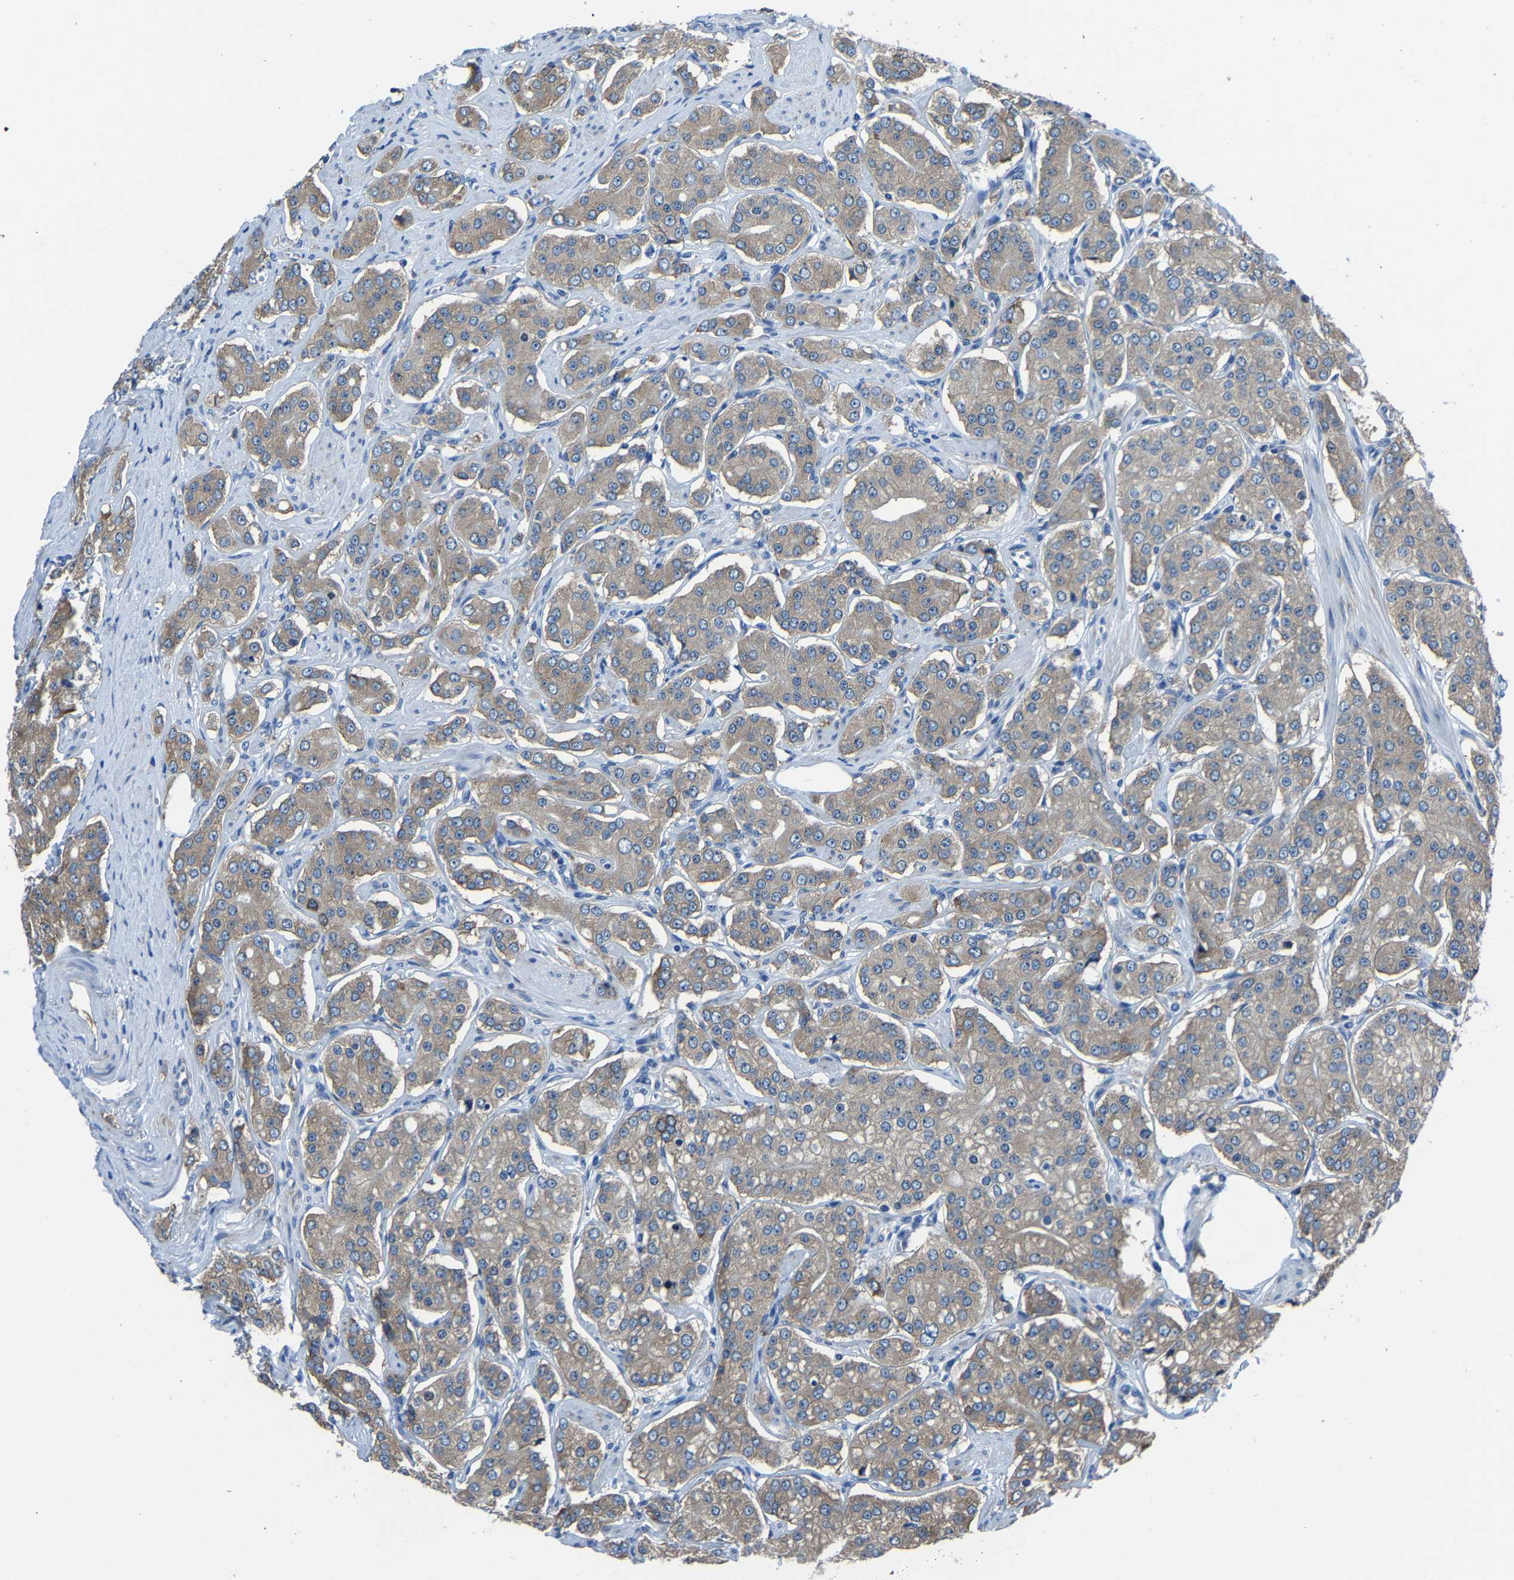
{"staining": {"intensity": "strong", "quantity": ">75%", "location": "cytoplasmic/membranous"}, "tissue": "prostate cancer", "cell_type": "Tumor cells", "image_type": "cancer", "snomed": [{"axis": "morphology", "description": "Adenocarcinoma, Low grade"}, {"axis": "topography", "description": "Prostate"}], "caption": "Immunohistochemical staining of human prostate cancer (low-grade adenocarcinoma) shows high levels of strong cytoplasmic/membranous protein expression in about >75% of tumor cells.", "gene": "G3BP2", "patient": {"sex": "male", "age": 69}}